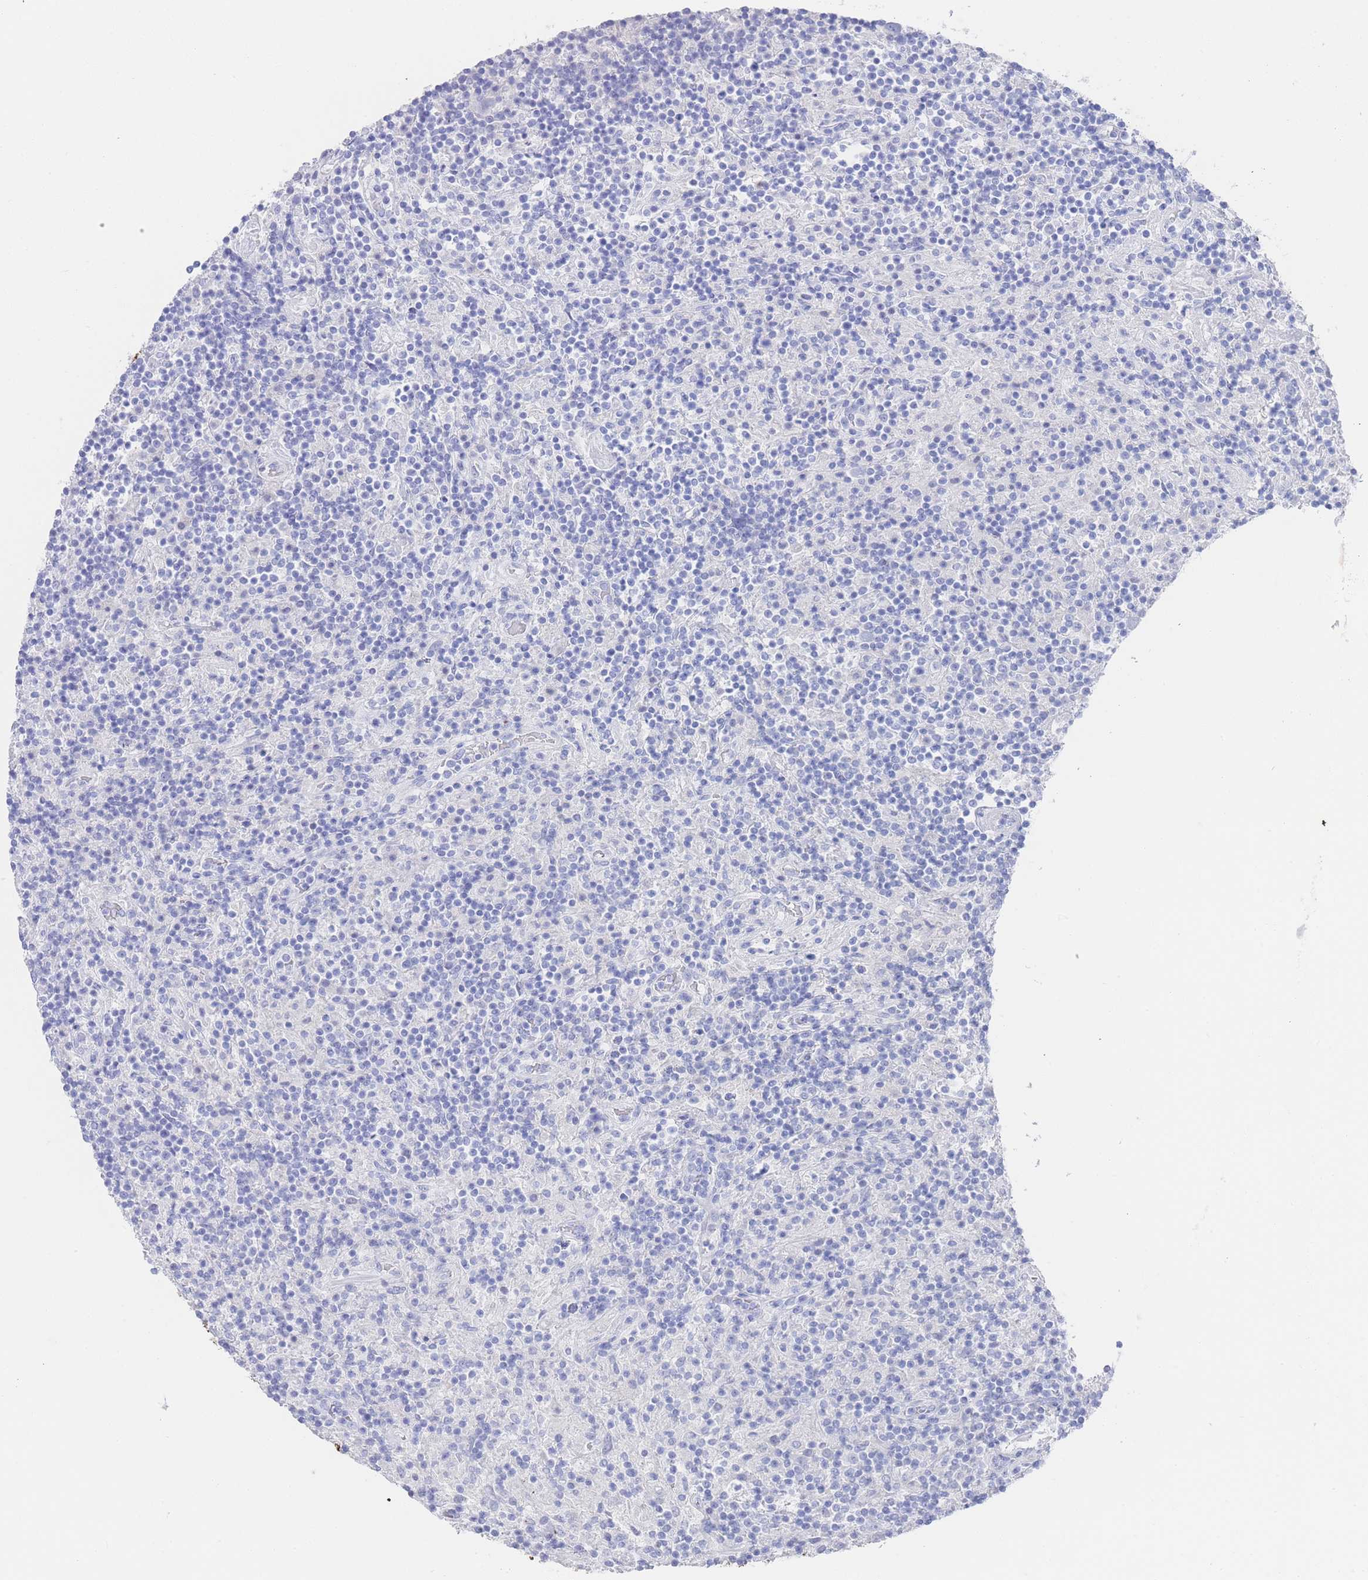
{"staining": {"intensity": "negative", "quantity": "none", "location": "none"}, "tissue": "lymphoma", "cell_type": "Tumor cells", "image_type": "cancer", "snomed": [{"axis": "morphology", "description": "Hodgkin's disease, NOS"}, {"axis": "topography", "description": "Lymph node"}], "caption": "An immunohistochemistry micrograph of Hodgkin's disease is shown. There is no staining in tumor cells of Hodgkin's disease.", "gene": "LRRC37A", "patient": {"sex": "male", "age": 70}}